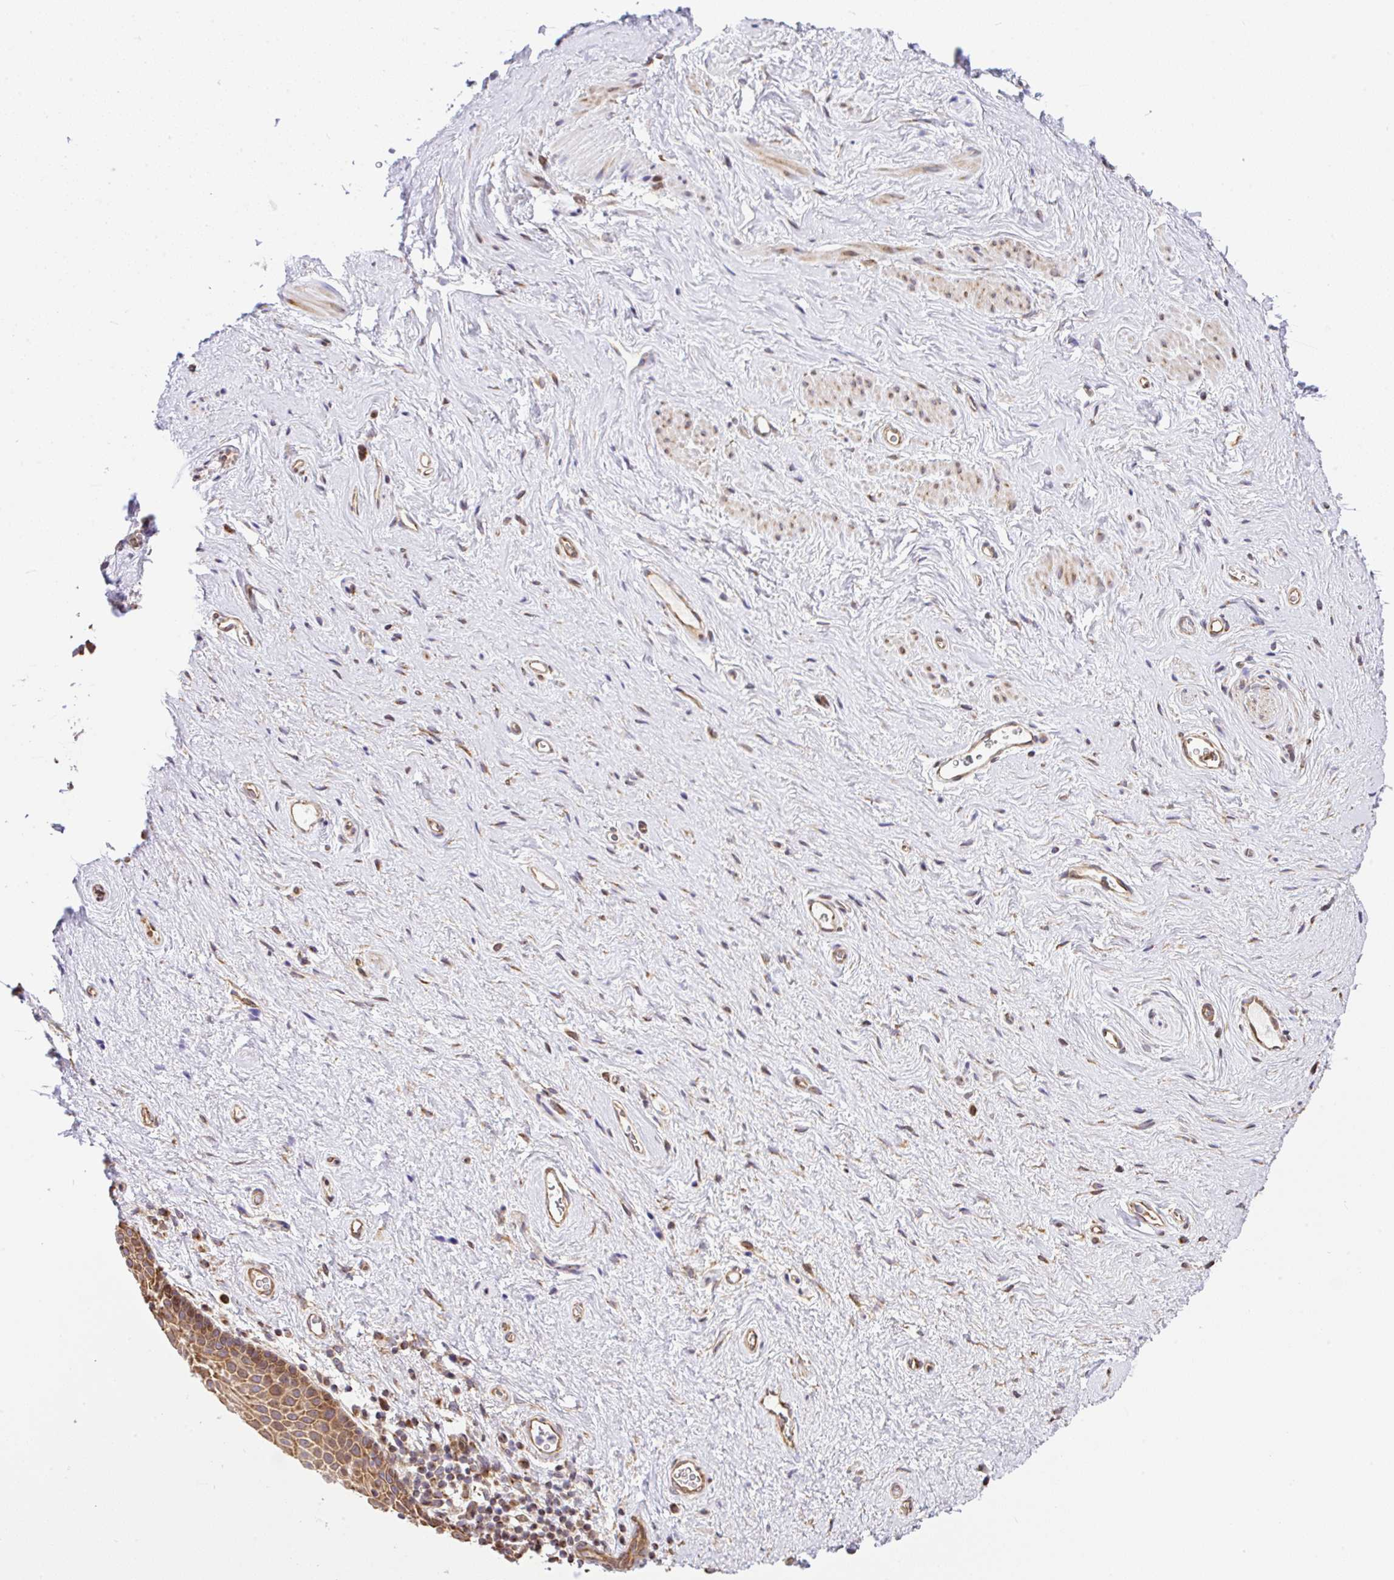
{"staining": {"intensity": "moderate", "quantity": "<25%", "location": "cytoplasmic/membranous"}, "tissue": "vagina", "cell_type": "Squamous epithelial cells", "image_type": "normal", "snomed": [{"axis": "morphology", "description": "Normal tissue, NOS"}, {"axis": "topography", "description": "Vagina"}], "caption": "A histopathology image of human vagina stained for a protein exhibits moderate cytoplasmic/membranous brown staining in squamous epithelial cells. (DAB (3,3'-diaminobenzidine) IHC with brightfield microscopy, high magnification).", "gene": "FIGNL1", "patient": {"sex": "female", "age": 61}}